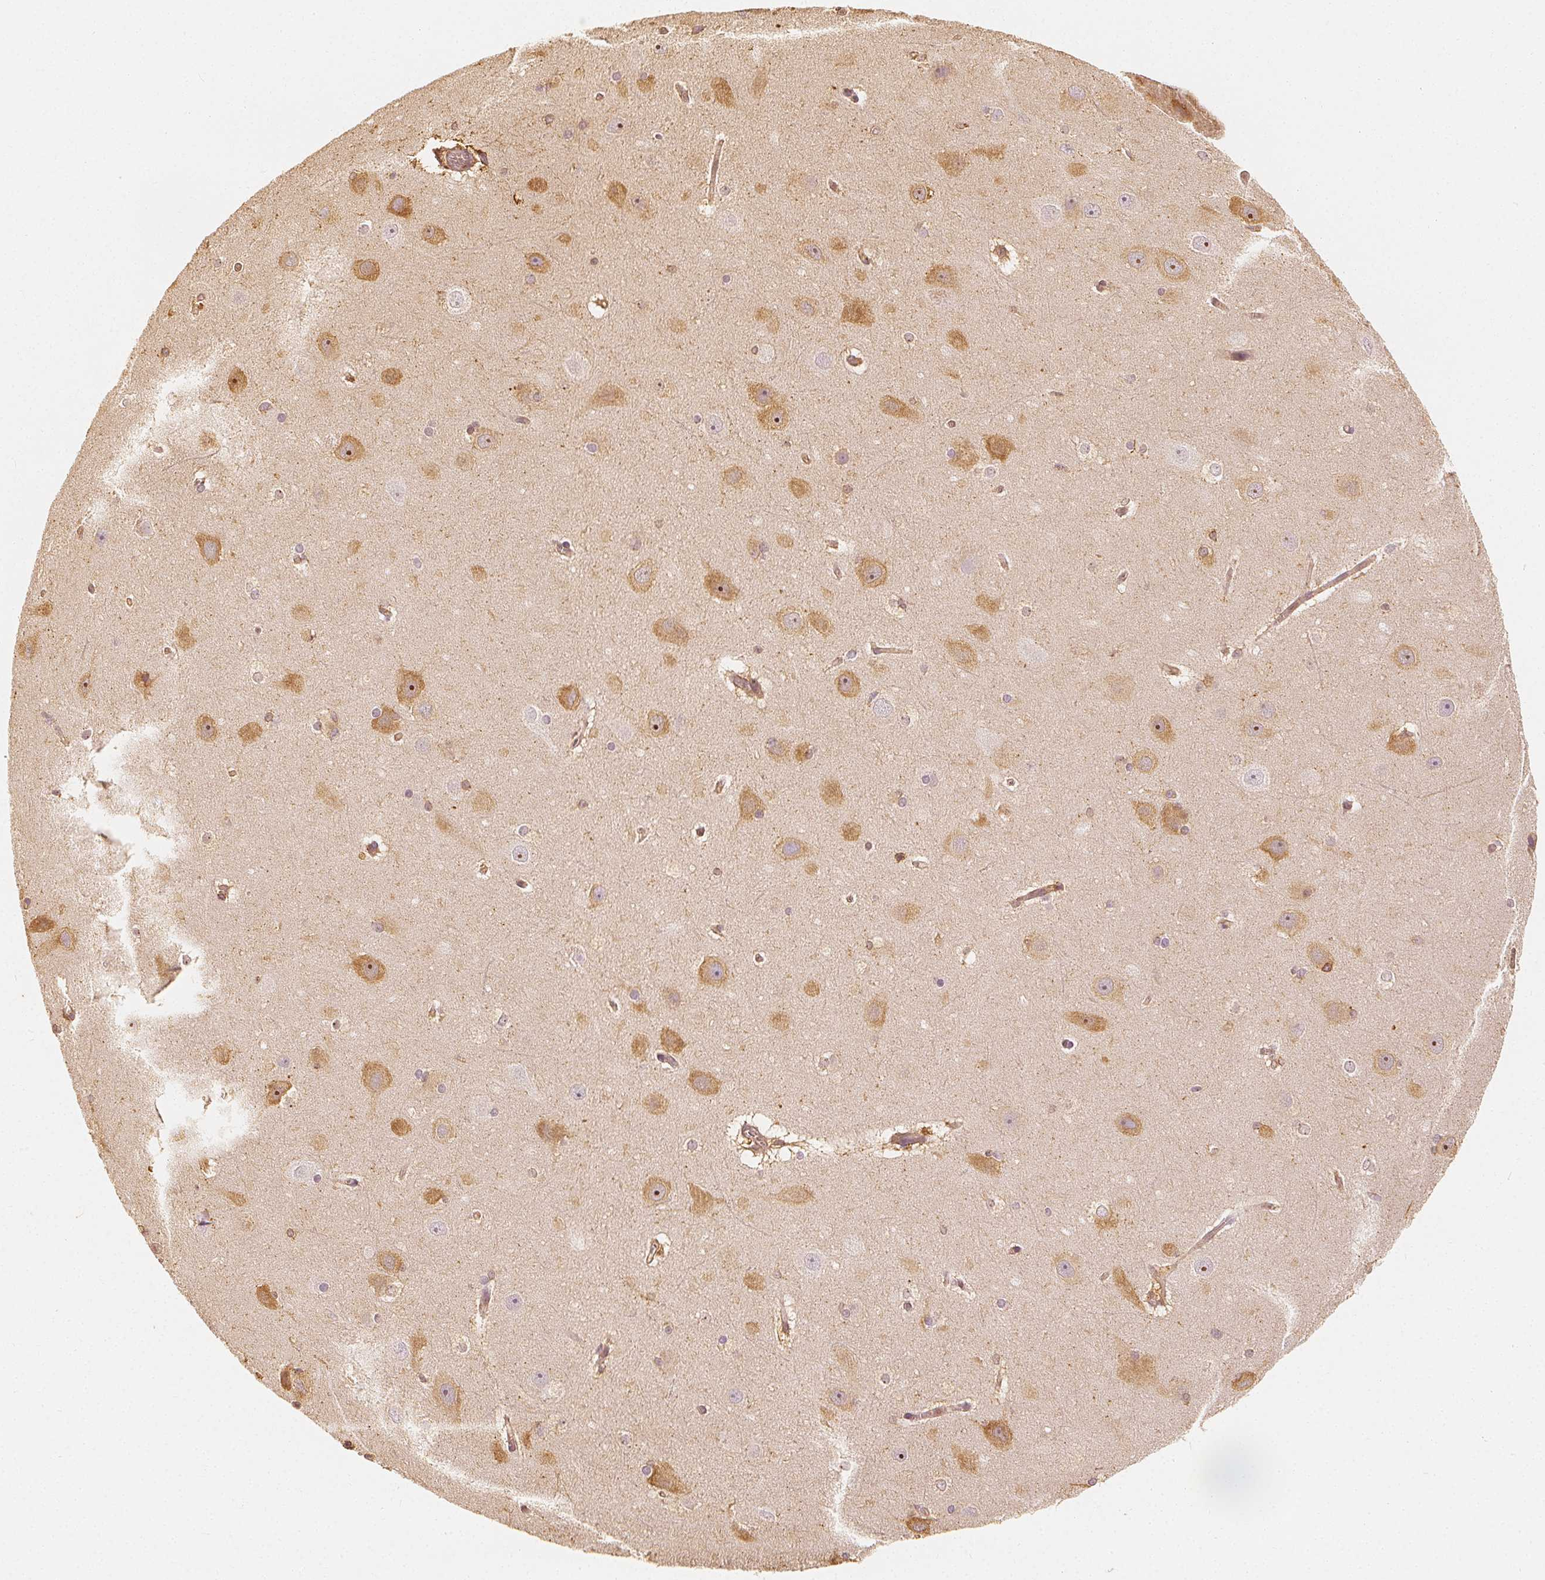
{"staining": {"intensity": "negative", "quantity": "none", "location": "none"}, "tissue": "hippocampus", "cell_type": "Glial cells", "image_type": "normal", "snomed": [{"axis": "morphology", "description": "Normal tissue, NOS"}, {"axis": "topography", "description": "Cerebral cortex"}, {"axis": "topography", "description": "Hippocampus"}], "caption": "DAB immunohistochemical staining of benign human hippocampus displays no significant staining in glial cells.", "gene": "ARHGAP26", "patient": {"sex": "female", "age": 19}}